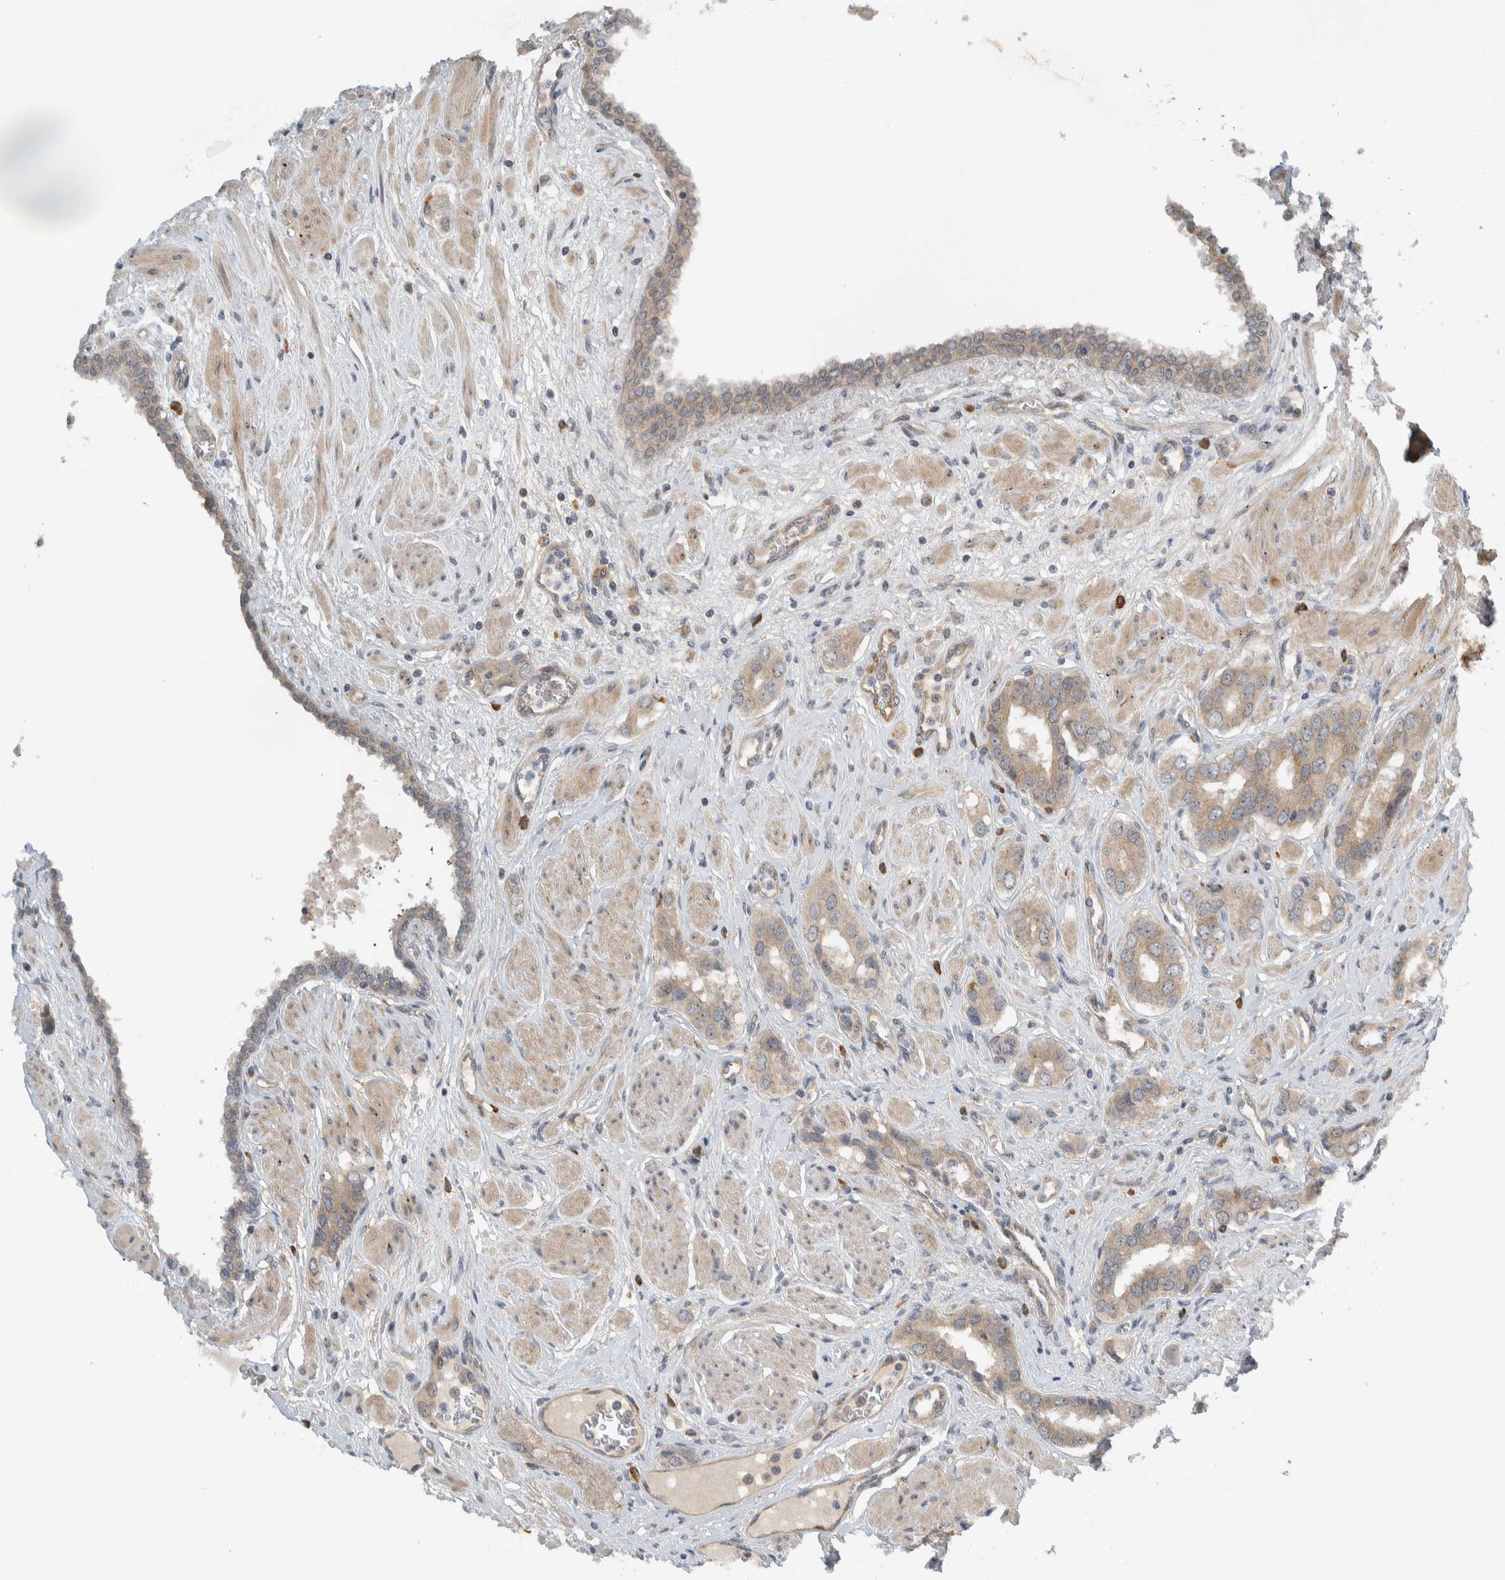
{"staining": {"intensity": "weak", "quantity": ">75%", "location": "cytoplasmic/membranous"}, "tissue": "prostate cancer", "cell_type": "Tumor cells", "image_type": "cancer", "snomed": [{"axis": "morphology", "description": "Adenocarcinoma, High grade"}, {"axis": "topography", "description": "Prostate"}], "caption": "This histopathology image displays prostate adenocarcinoma (high-grade) stained with immunohistochemistry to label a protein in brown. The cytoplasmic/membranous of tumor cells show weak positivity for the protein. Nuclei are counter-stained blue.", "gene": "MPRIP", "patient": {"sex": "male", "age": 52}}